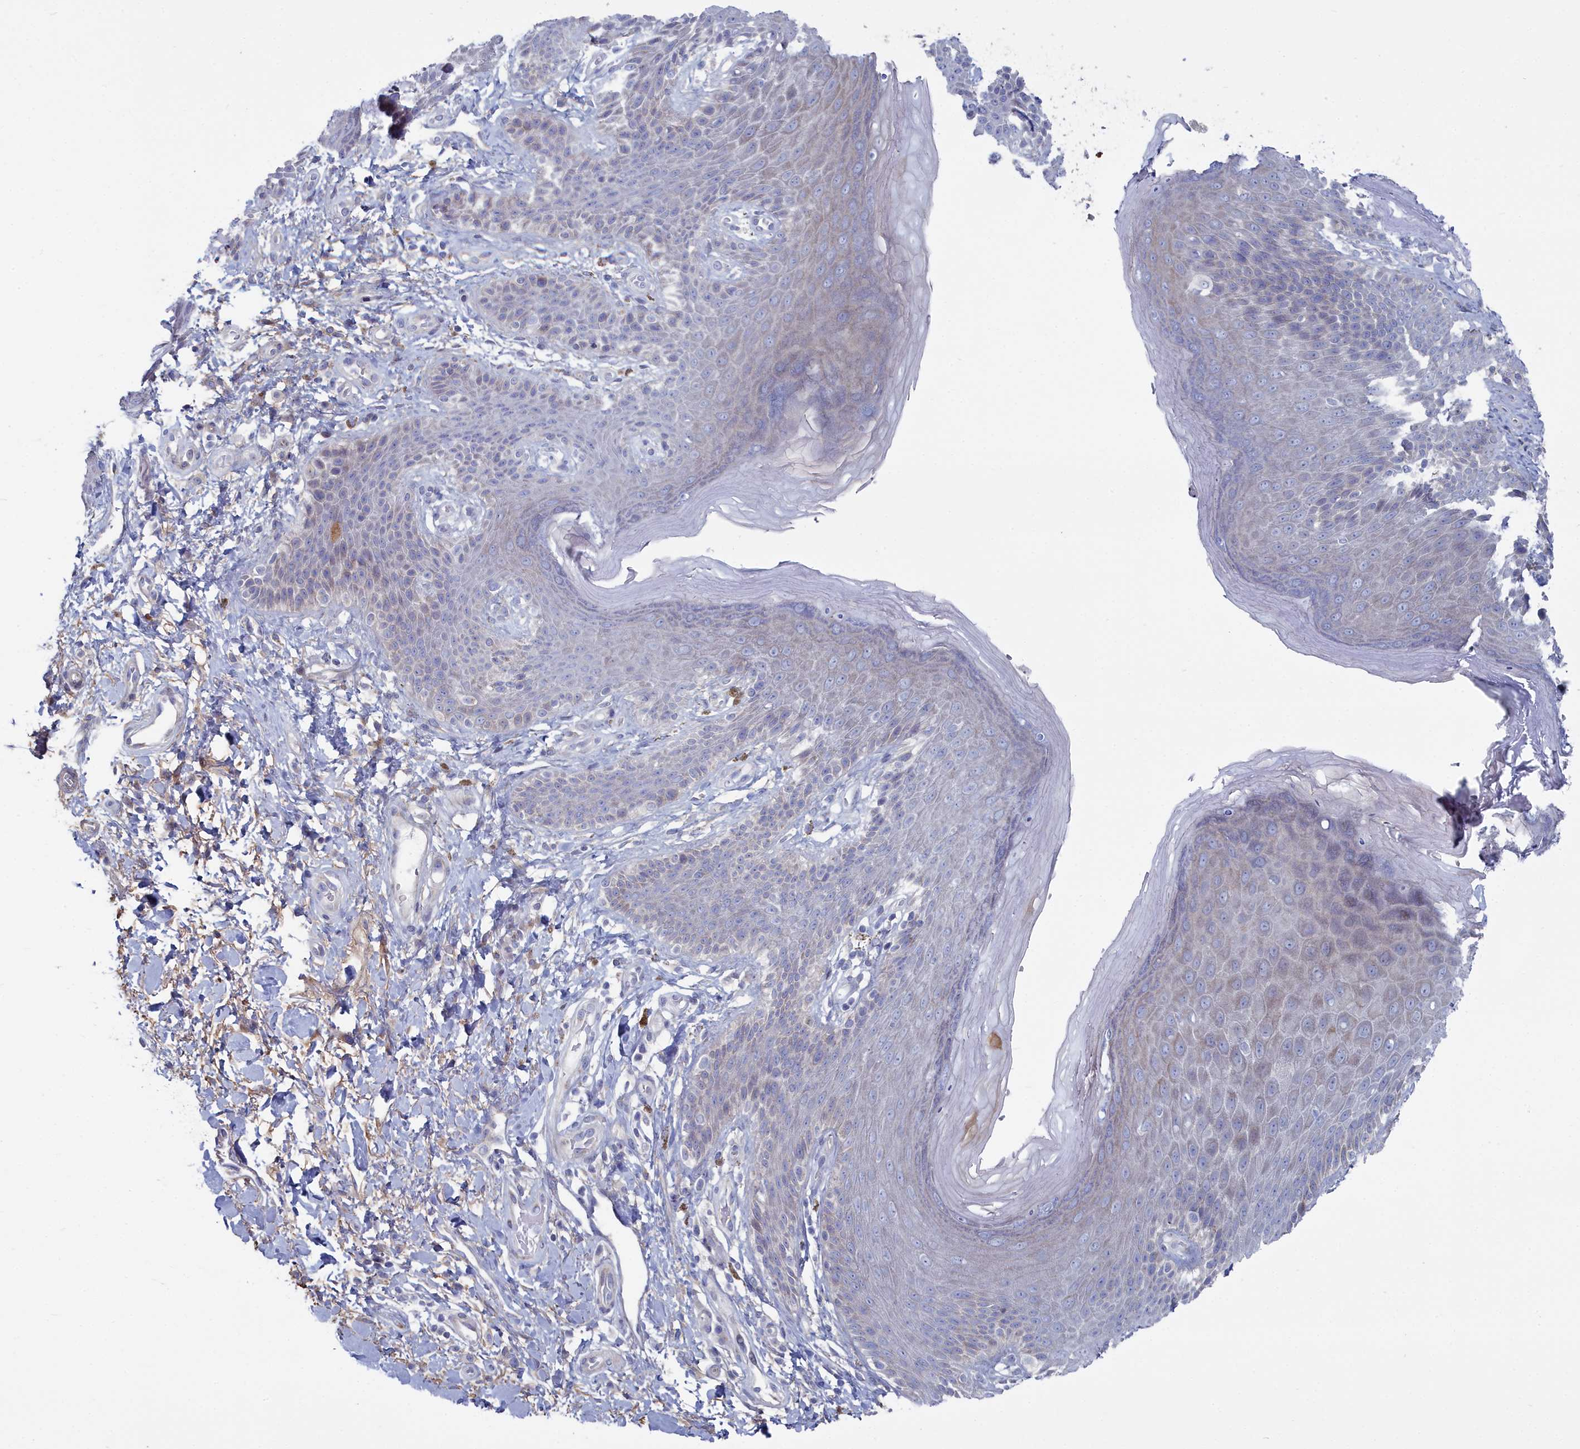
{"staining": {"intensity": "weak", "quantity": "<25%", "location": "cytoplasmic/membranous"}, "tissue": "skin", "cell_type": "Epidermal cells", "image_type": "normal", "snomed": [{"axis": "morphology", "description": "Normal tissue, NOS"}, {"axis": "topography", "description": "Anal"}], "caption": "DAB (3,3'-diaminobenzidine) immunohistochemical staining of benign skin demonstrates no significant expression in epidermal cells.", "gene": "SHISAL2A", "patient": {"sex": "female", "age": 89}}